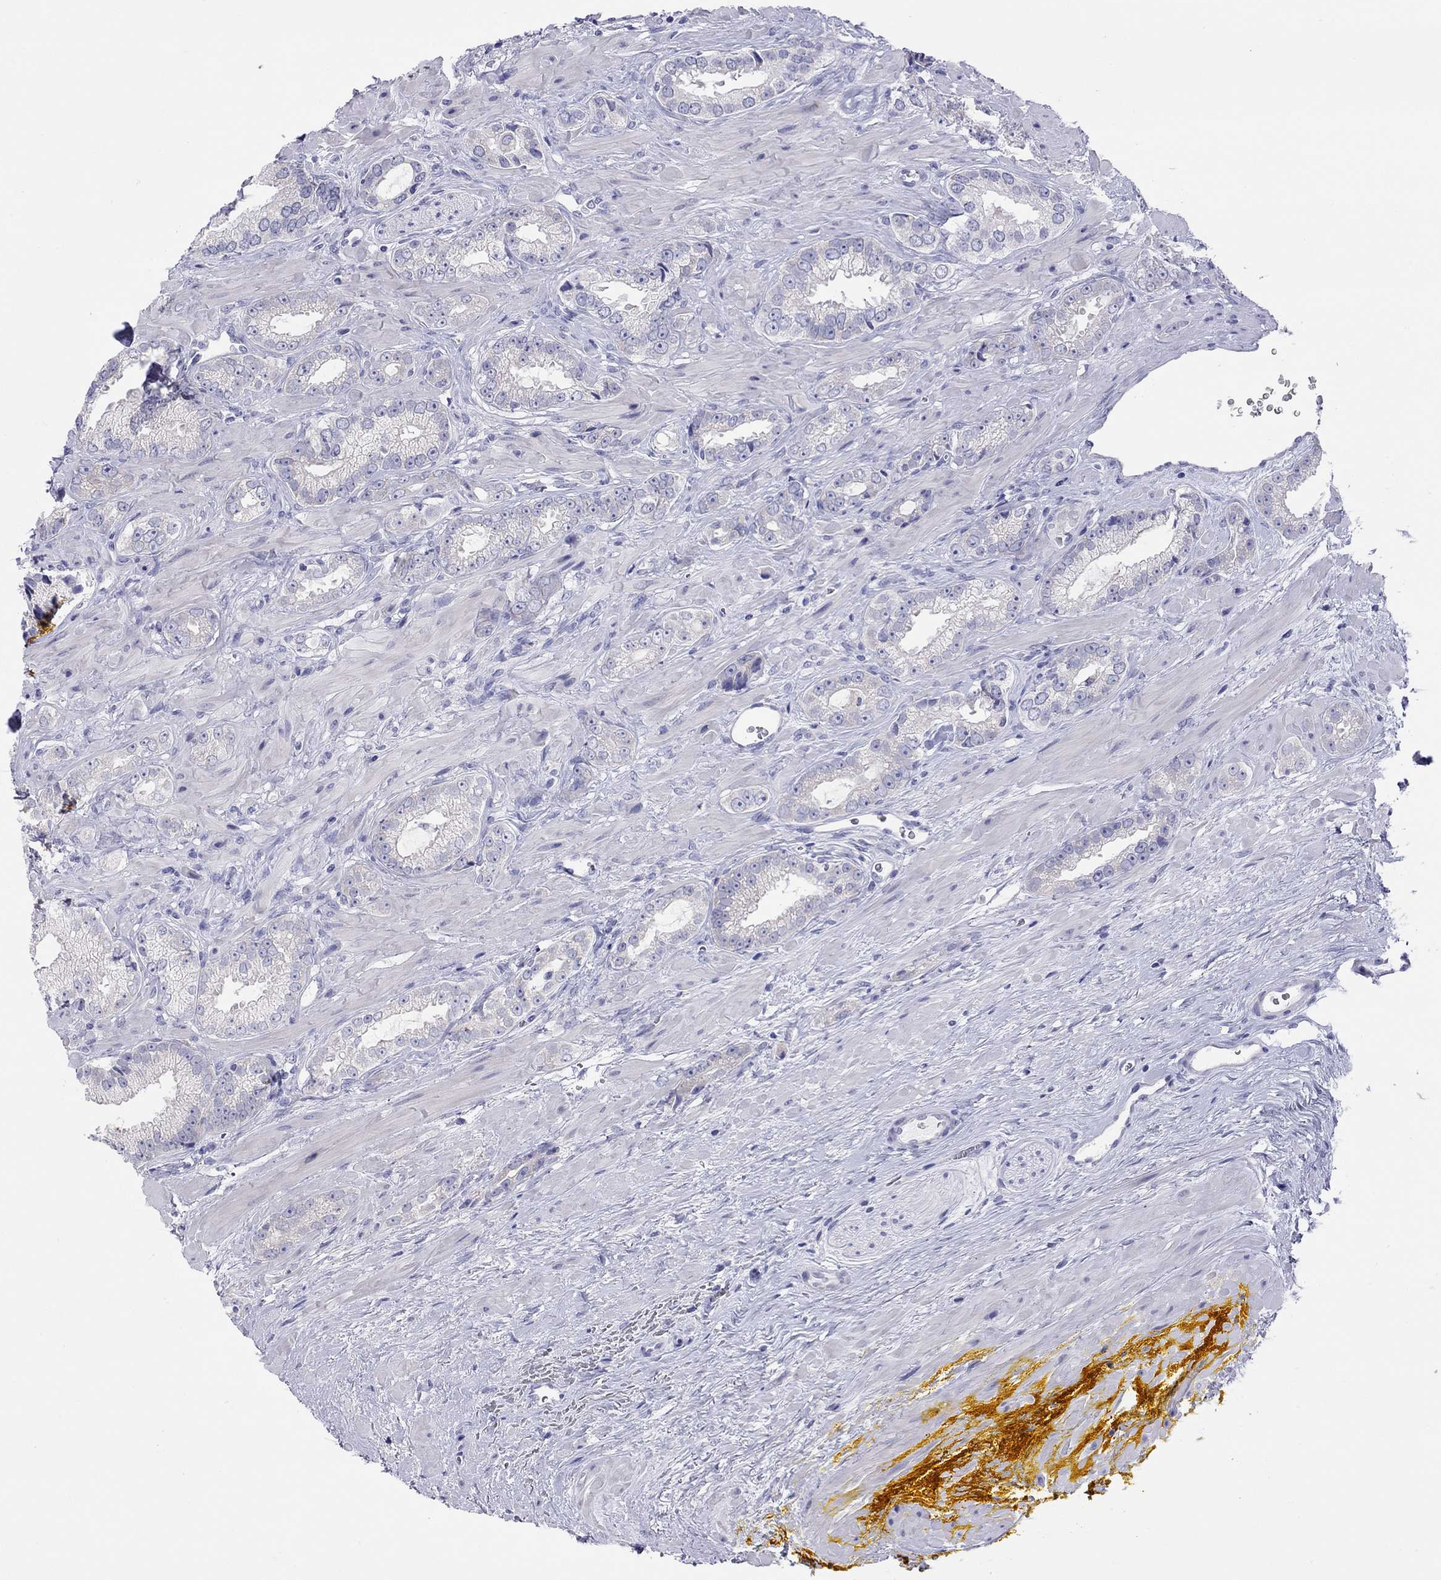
{"staining": {"intensity": "negative", "quantity": "none", "location": "none"}, "tissue": "prostate cancer", "cell_type": "Tumor cells", "image_type": "cancer", "snomed": [{"axis": "morphology", "description": "Adenocarcinoma, NOS"}, {"axis": "topography", "description": "Prostate"}], "caption": "Prostate cancer was stained to show a protein in brown. There is no significant expression in tumor cells.", "gene": "COL9A1", "patient": {"sex": "male", "age": 67}}